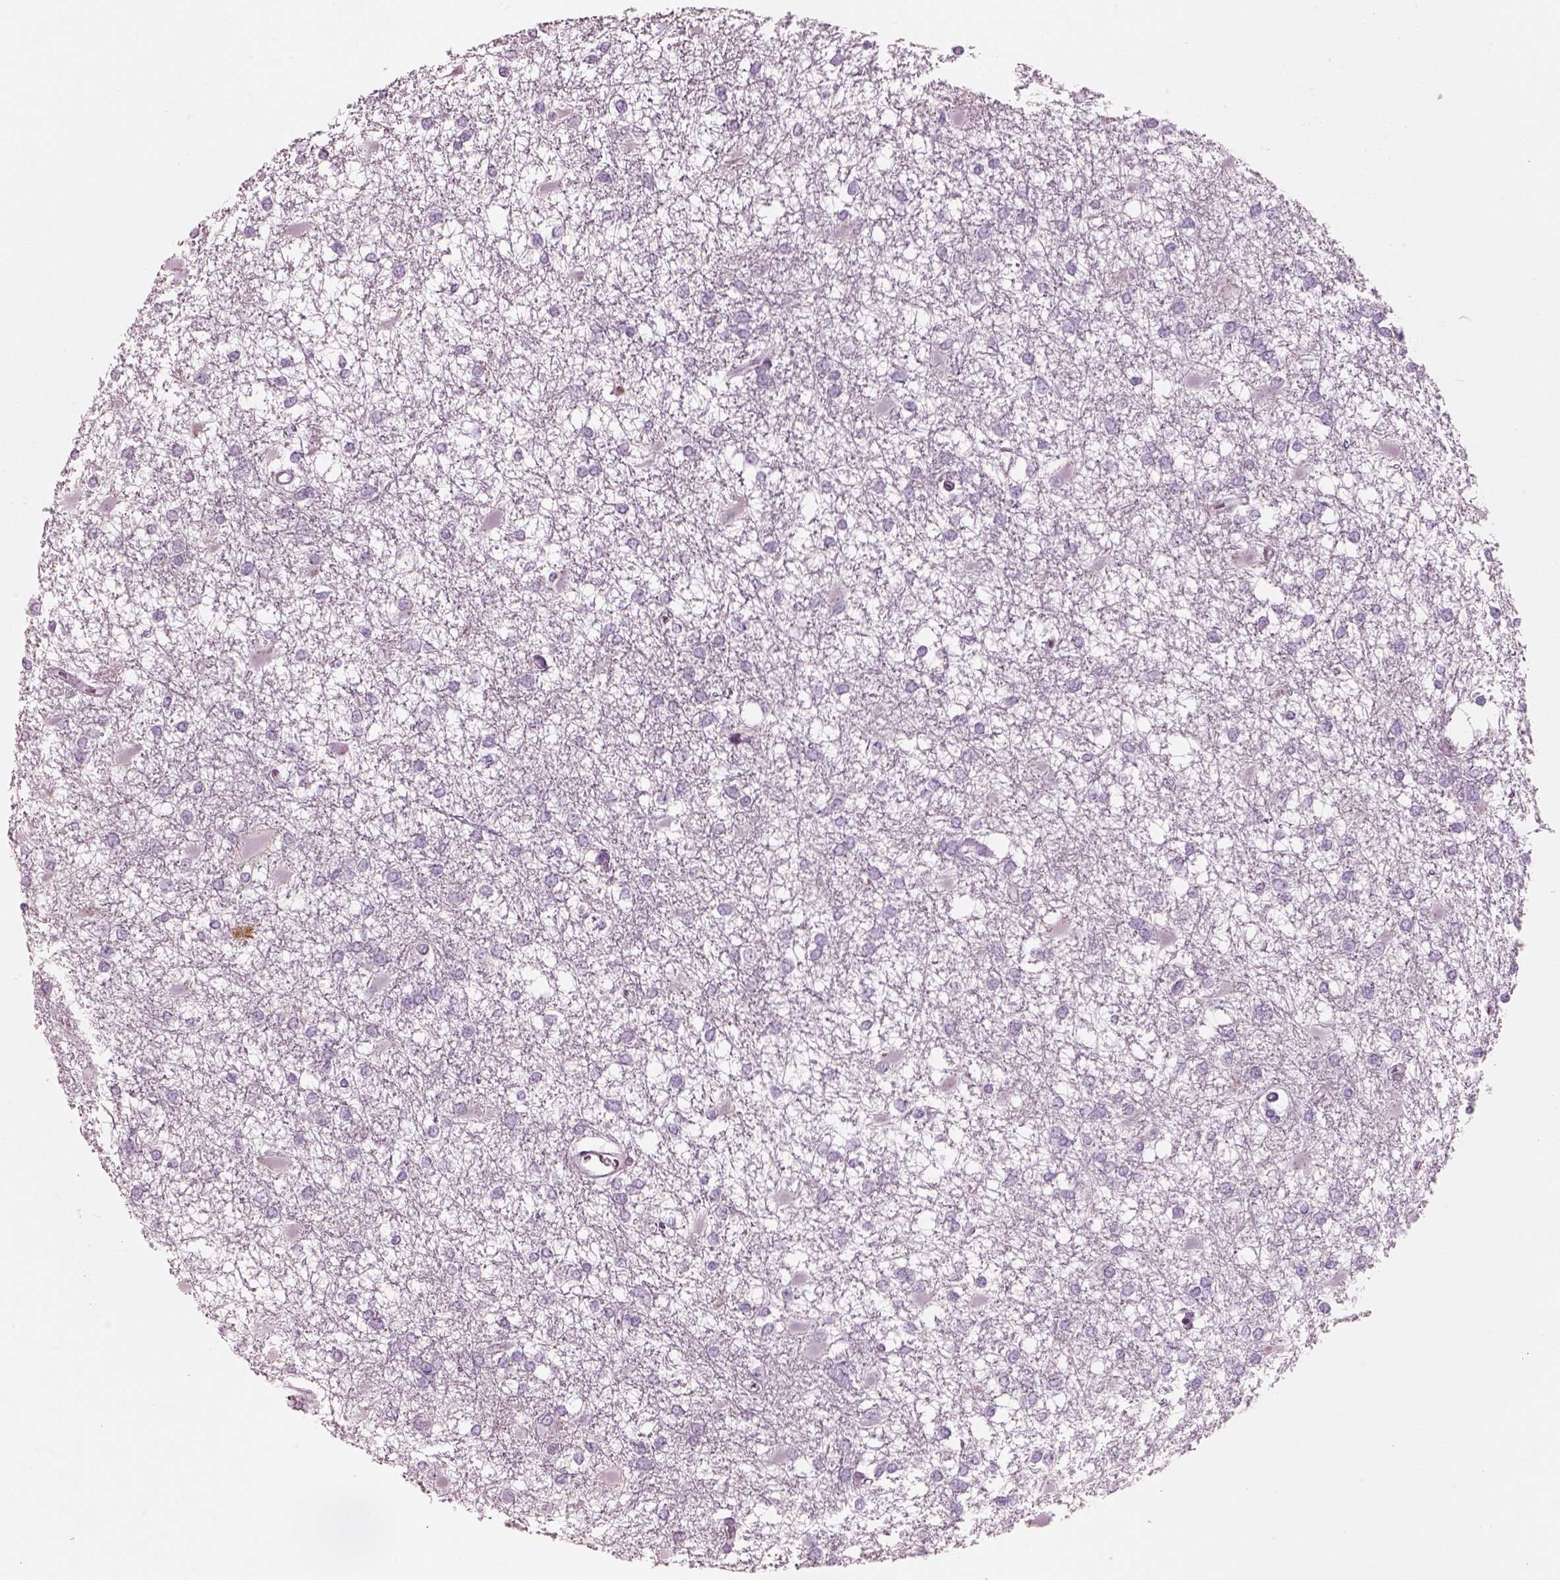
{"staining": {"intensity": "negative", "quantity": "none", "location": "none"}, "tissue": "glioma", "cell_type": "Tumor cells", "image_type": "cancer", "snomed": [{"axis": "morphology", "description": "Glioma, malignant, High grade"}, {"axis": "topography", "description": "Cerebral cortex"}], "caption": "Immunohistochemical staining of glioma demonstrates no significant positivity in tumor cells.", "gene": "SLC27A2", "patient": {"sex": "male", "age": 79}}